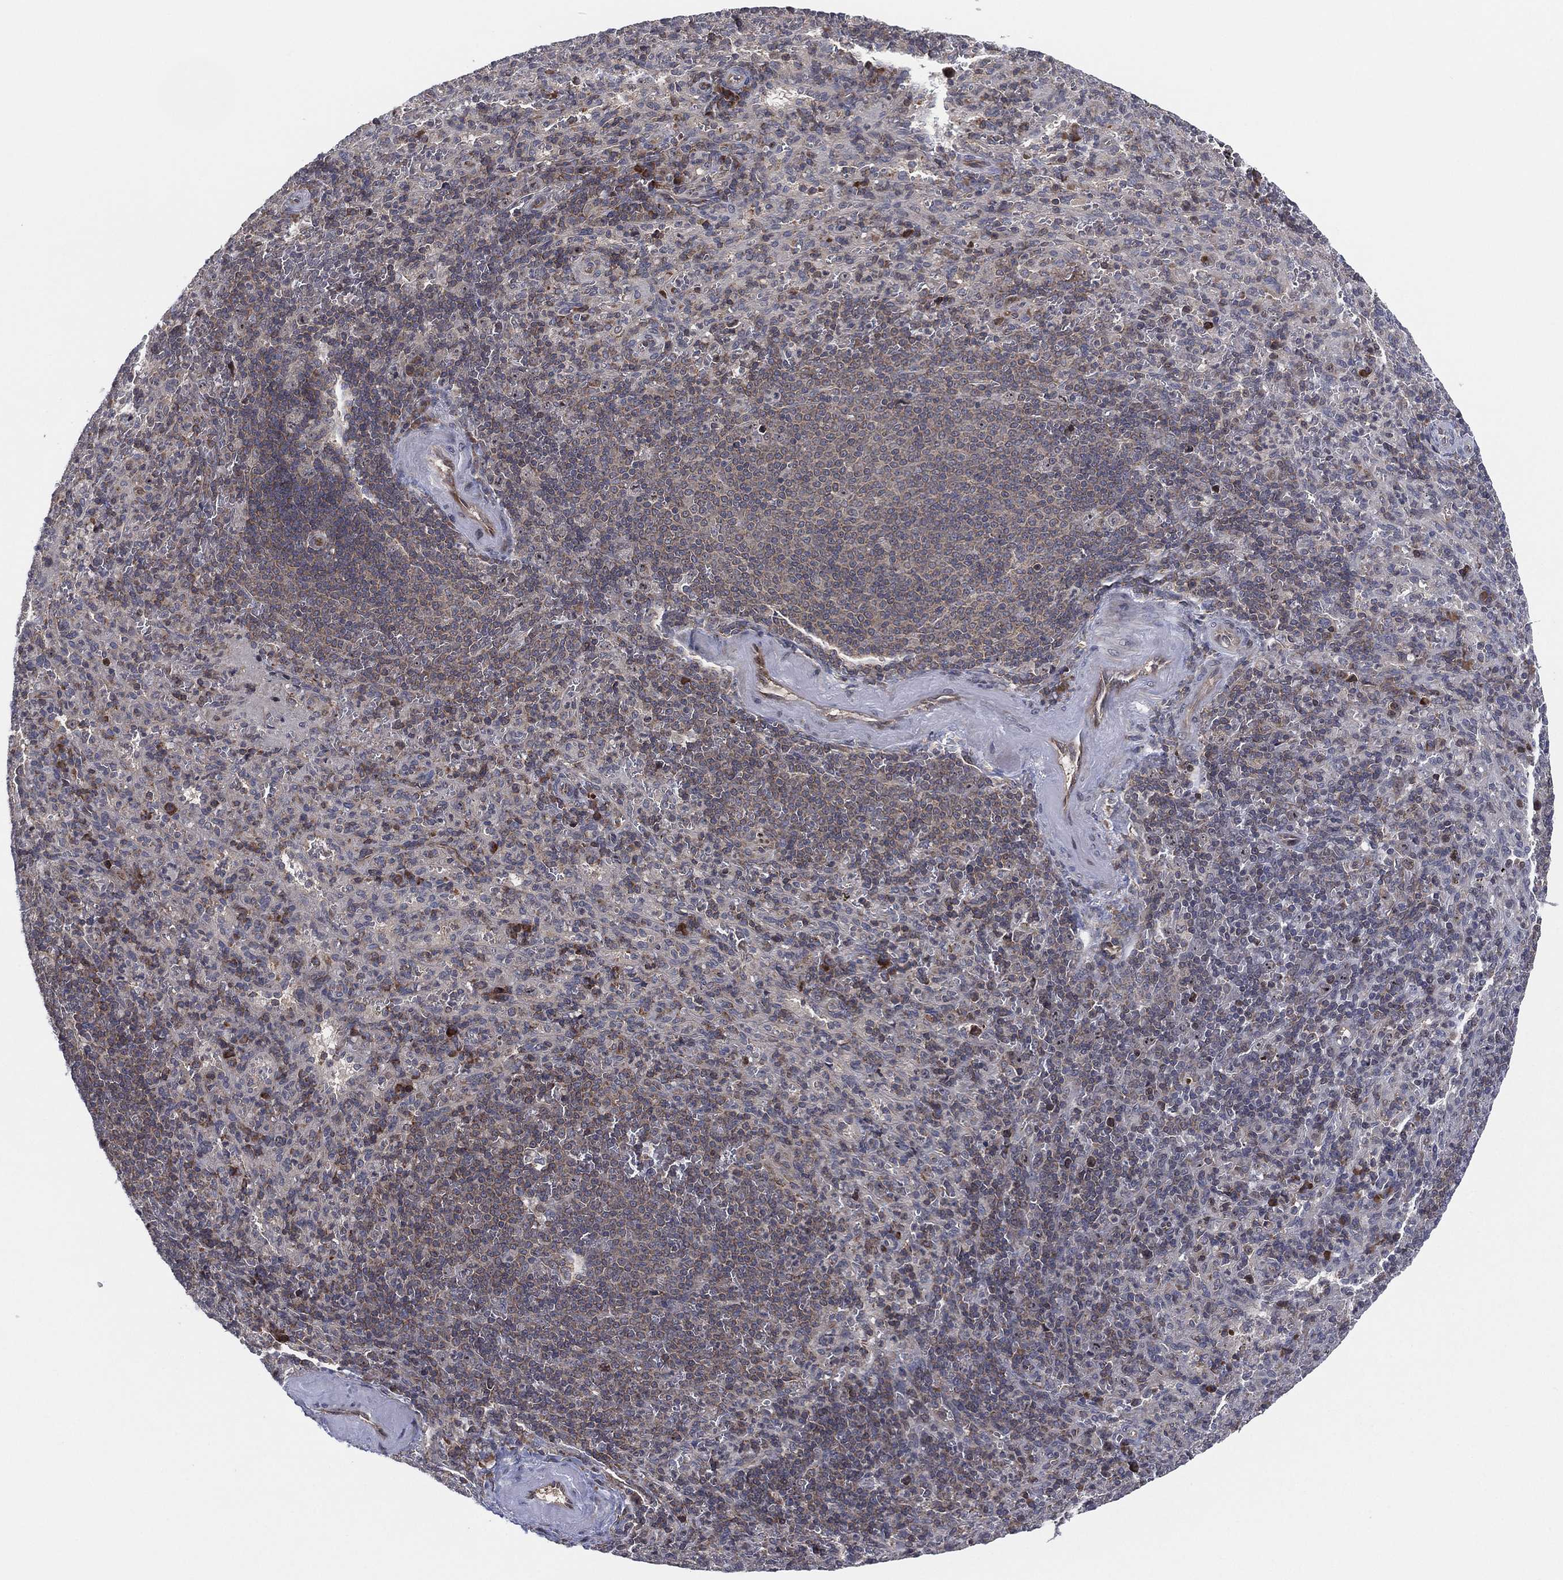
{"staining": {"intensity": "weak", "quantity": "25%-75%", "location": "nuclear"}, "tissue": "spleen", "cell_type": "Cells in red pulp", "image_type": "normal", "snomed": [{"axis": "morphology", "description": "Normal tissue, NOS"}, {"axis": "topography", "description": "Spleen"}], "caption": "Immunohistochemistry (DAB) staining of normal spleen demonstrates weak nuclear protein staining in approximately 25%-75% of cells in red pulp.", "gene": "TMCO1", "patient": {"sex": "male", "age": 57}}